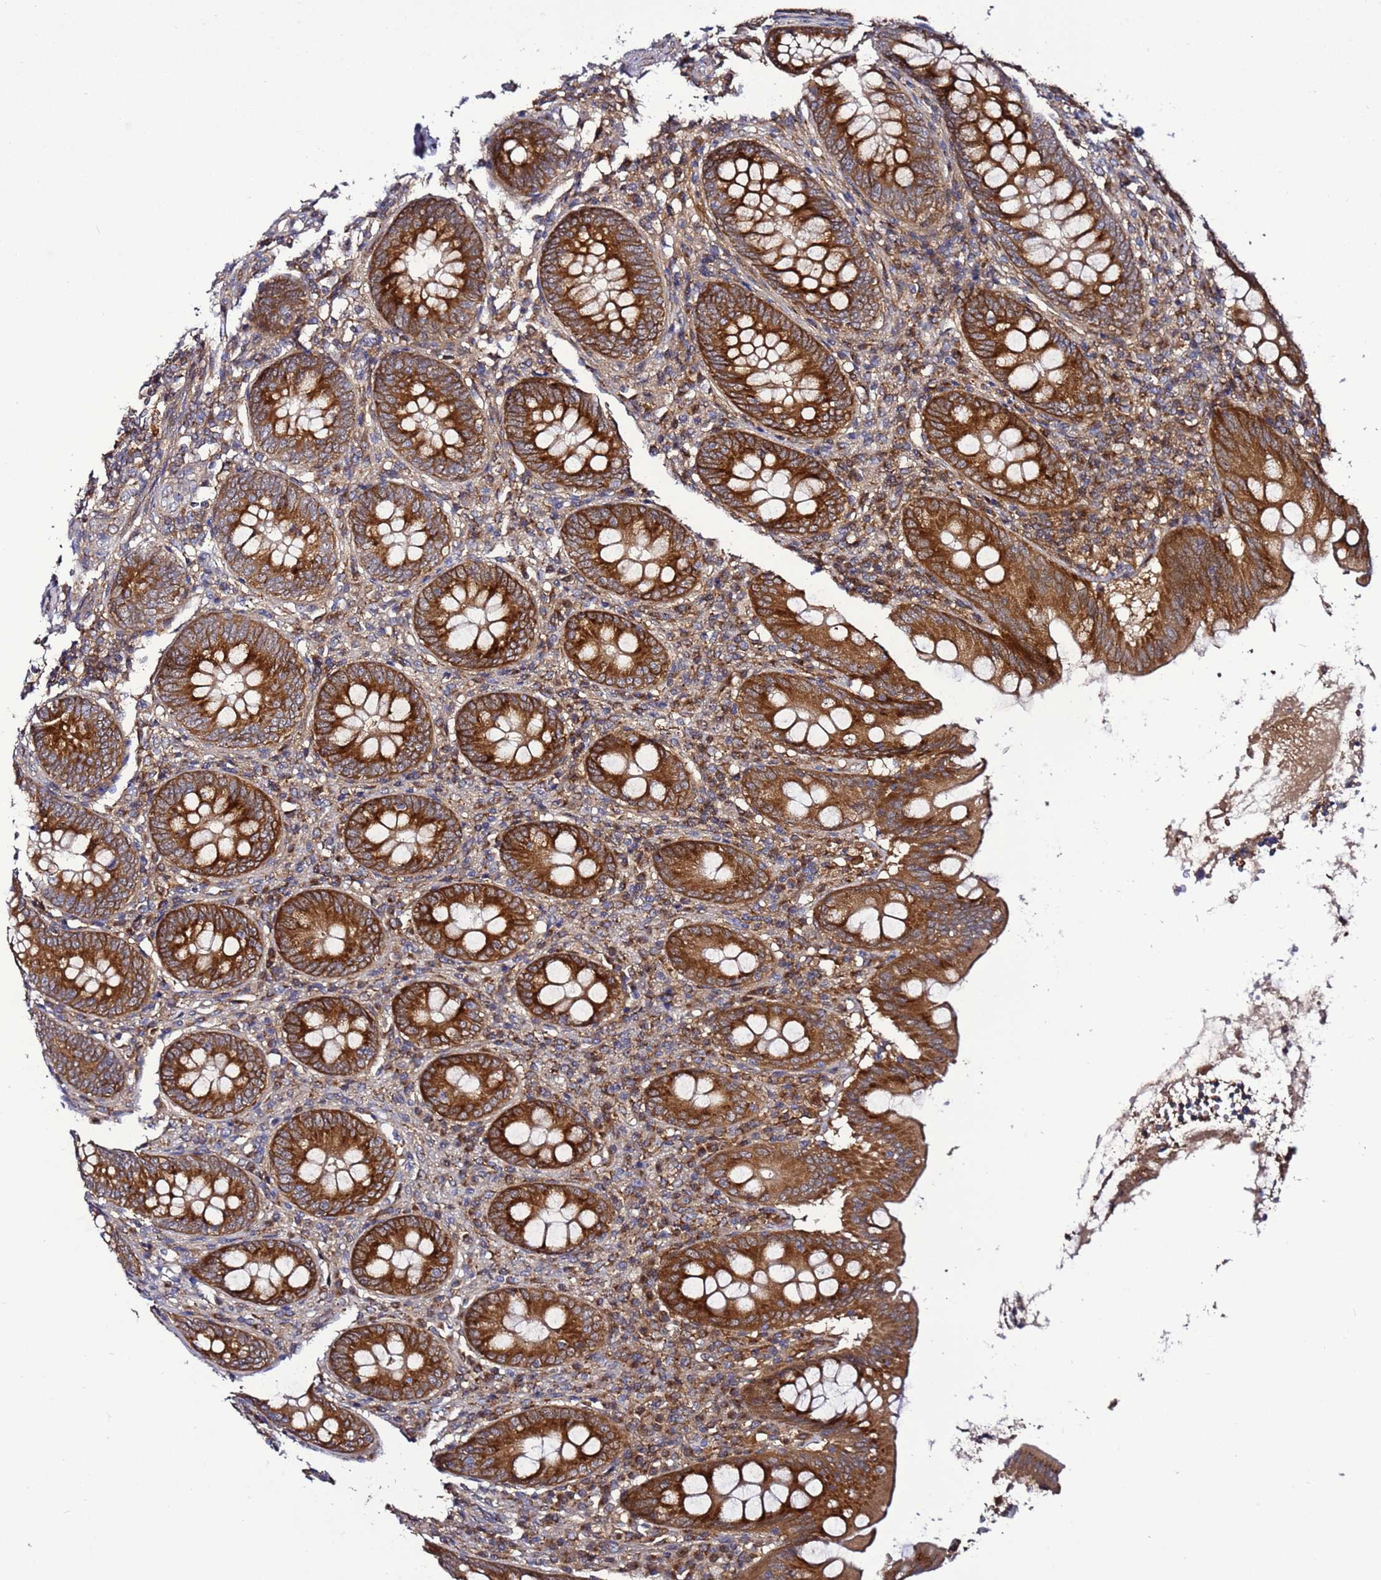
{"staining": {"intensity": "strong", "quantity": ">75%", "location": "cytoplasmic/membranous"}, "tissue": "appendix", "cell_type": "Glandular cells", "image_type": "normal", "snomed": [{"axis": "morphology", "description": "Normal tissue, NOS"}, {"axis": "topography", "description": "Appendix"}], "caption": "Protein staining of benign appendix displays strong cytoplasmic/membranous expression in approximately >75% of glandular cells. (Brightfield microscopy of DAB IHC at high magnification).", "gene": "TMEM176B", "patient": {"sex": "female", "age": 54}}